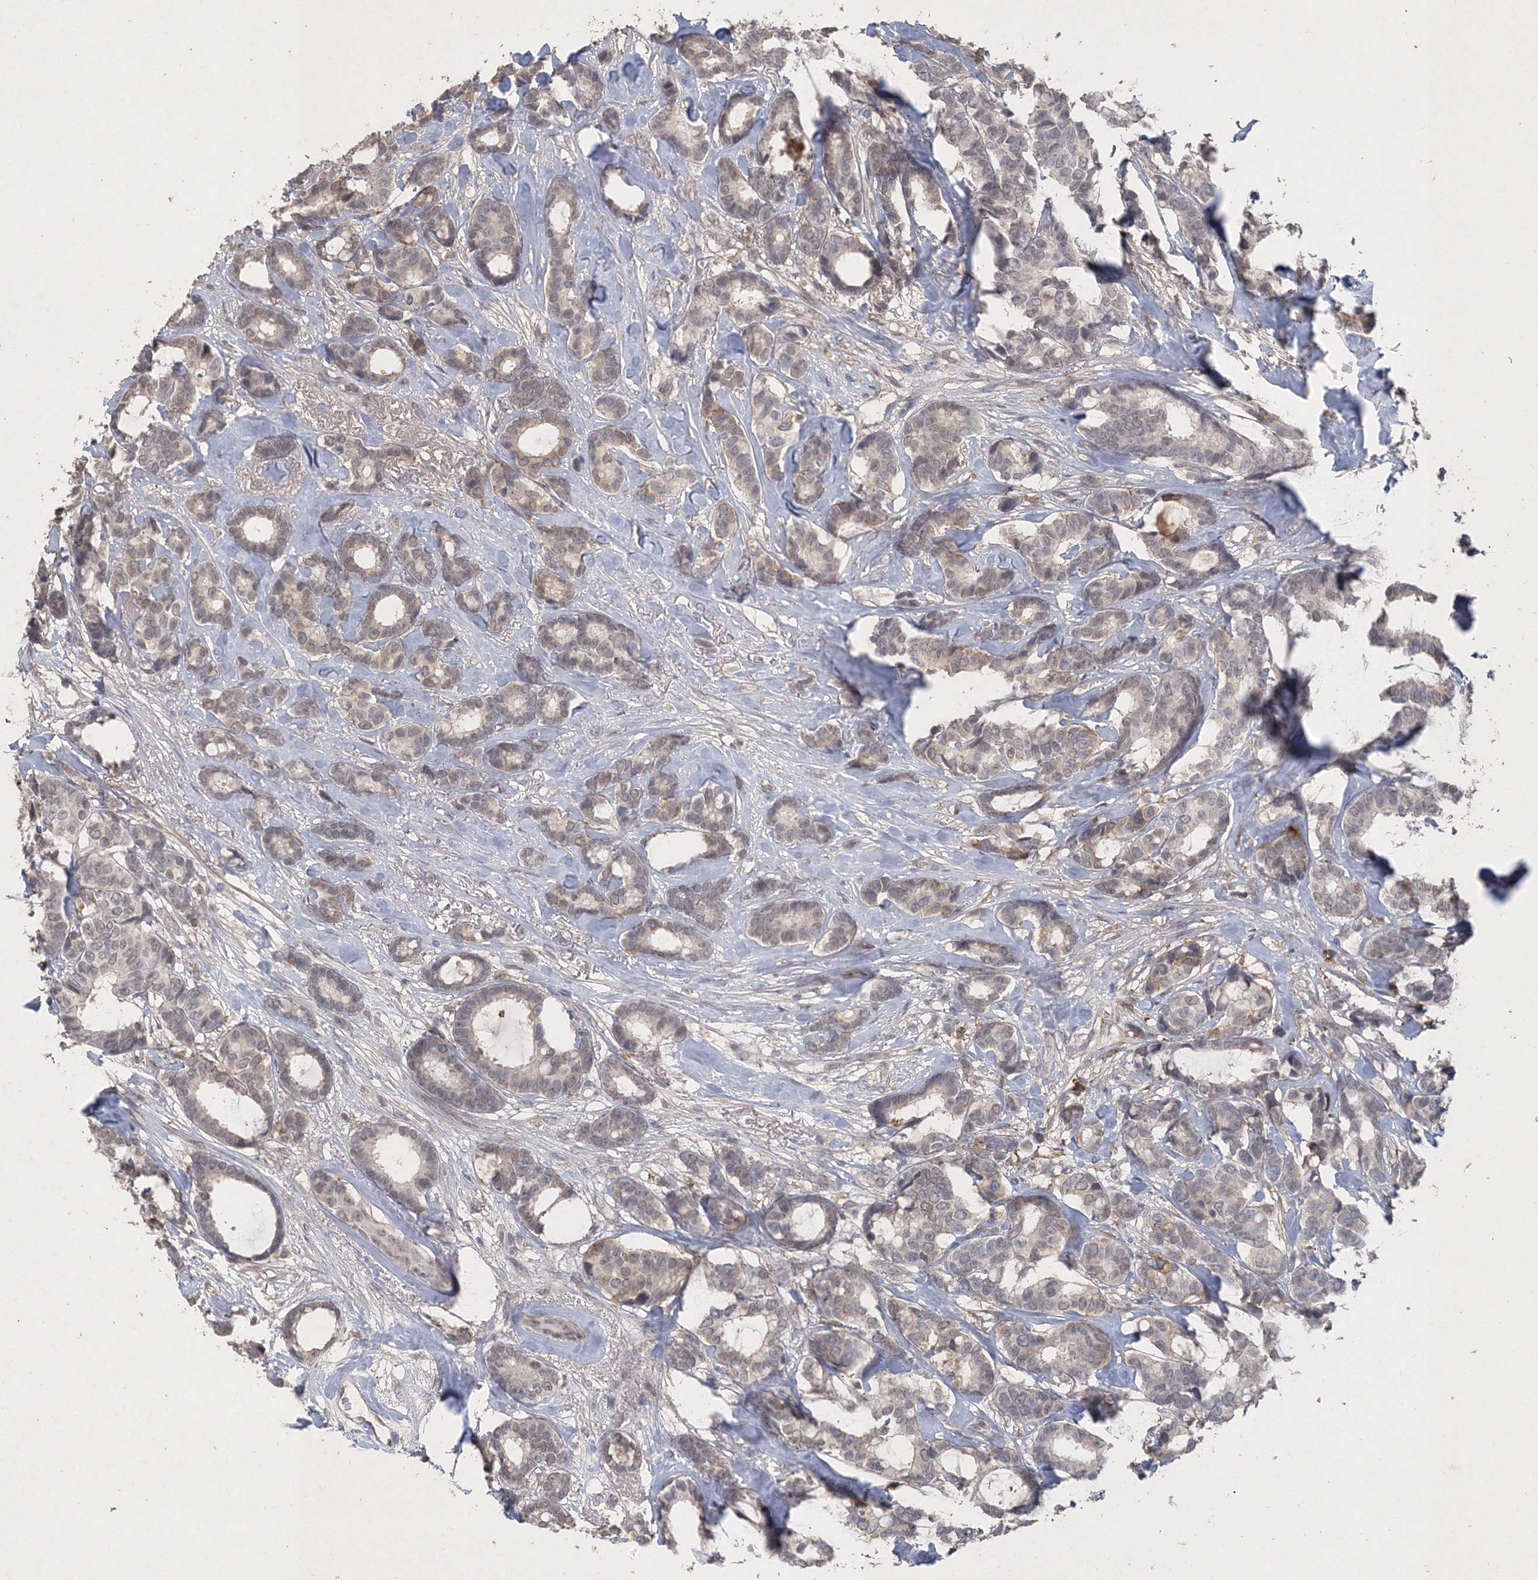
{"staining": {"intensity": "weak", "quantity": "<25%", "location": "cytoplasmic/membranous"}, "tissue": "breast cancer", "cell_type": "Tumor cells", "image_type": "cancer", "snomed": [{"axis": "morphology", "description": "Duct carcinoma"}, {"axis": "topography", "description": "Breast"}], "caption": "Breast infiltrating ductal carcinoma was stained to show a protein in brown. There is no significant staining in tumor cells.", "gene": "UIMC1", "patient": {"sex": "female", "age": 87}}